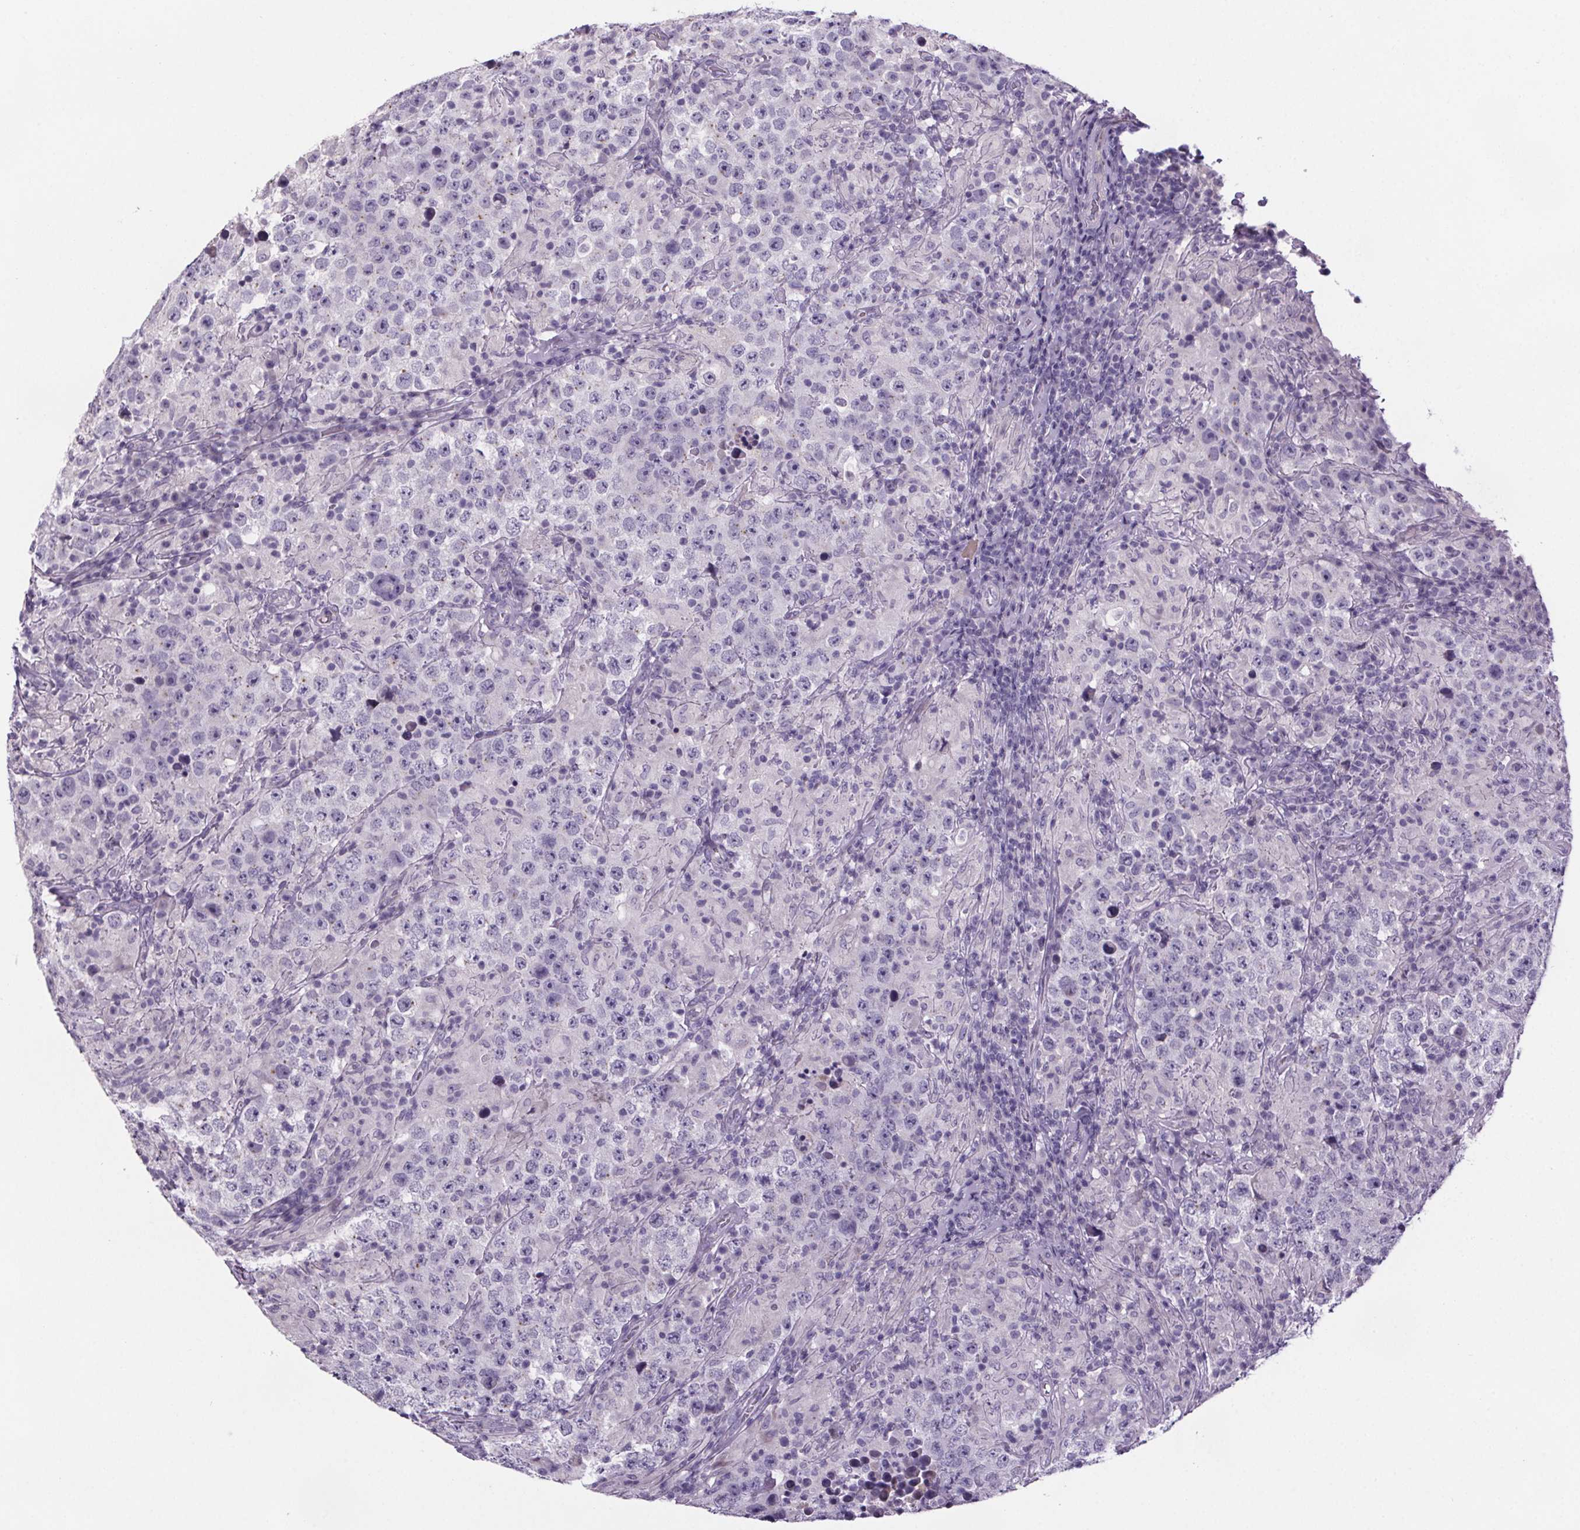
{"staining": {"intensity": "weak", "quantity": "<25%", "location": "nuclear"}, "tissue": "testis cancer", "cell_type": "Tumor cells", "image_type": "cancer", "snomed": [{"axis": "morphology", "description": "Seminoma, NOS"}, {"axis": "morphology", "description": "Carcinoma, Embryonal, NOS"}, {"axis": "topography", "description": "Testis"}], "caption": "Protein analysis of testis seminoma reveals no significant expression in tumor cells. (DAB IHC visualized using brightfield microscopy, high magnification).", "gene": "CUBN", "patient": {"sex": "male", "age": 41}}